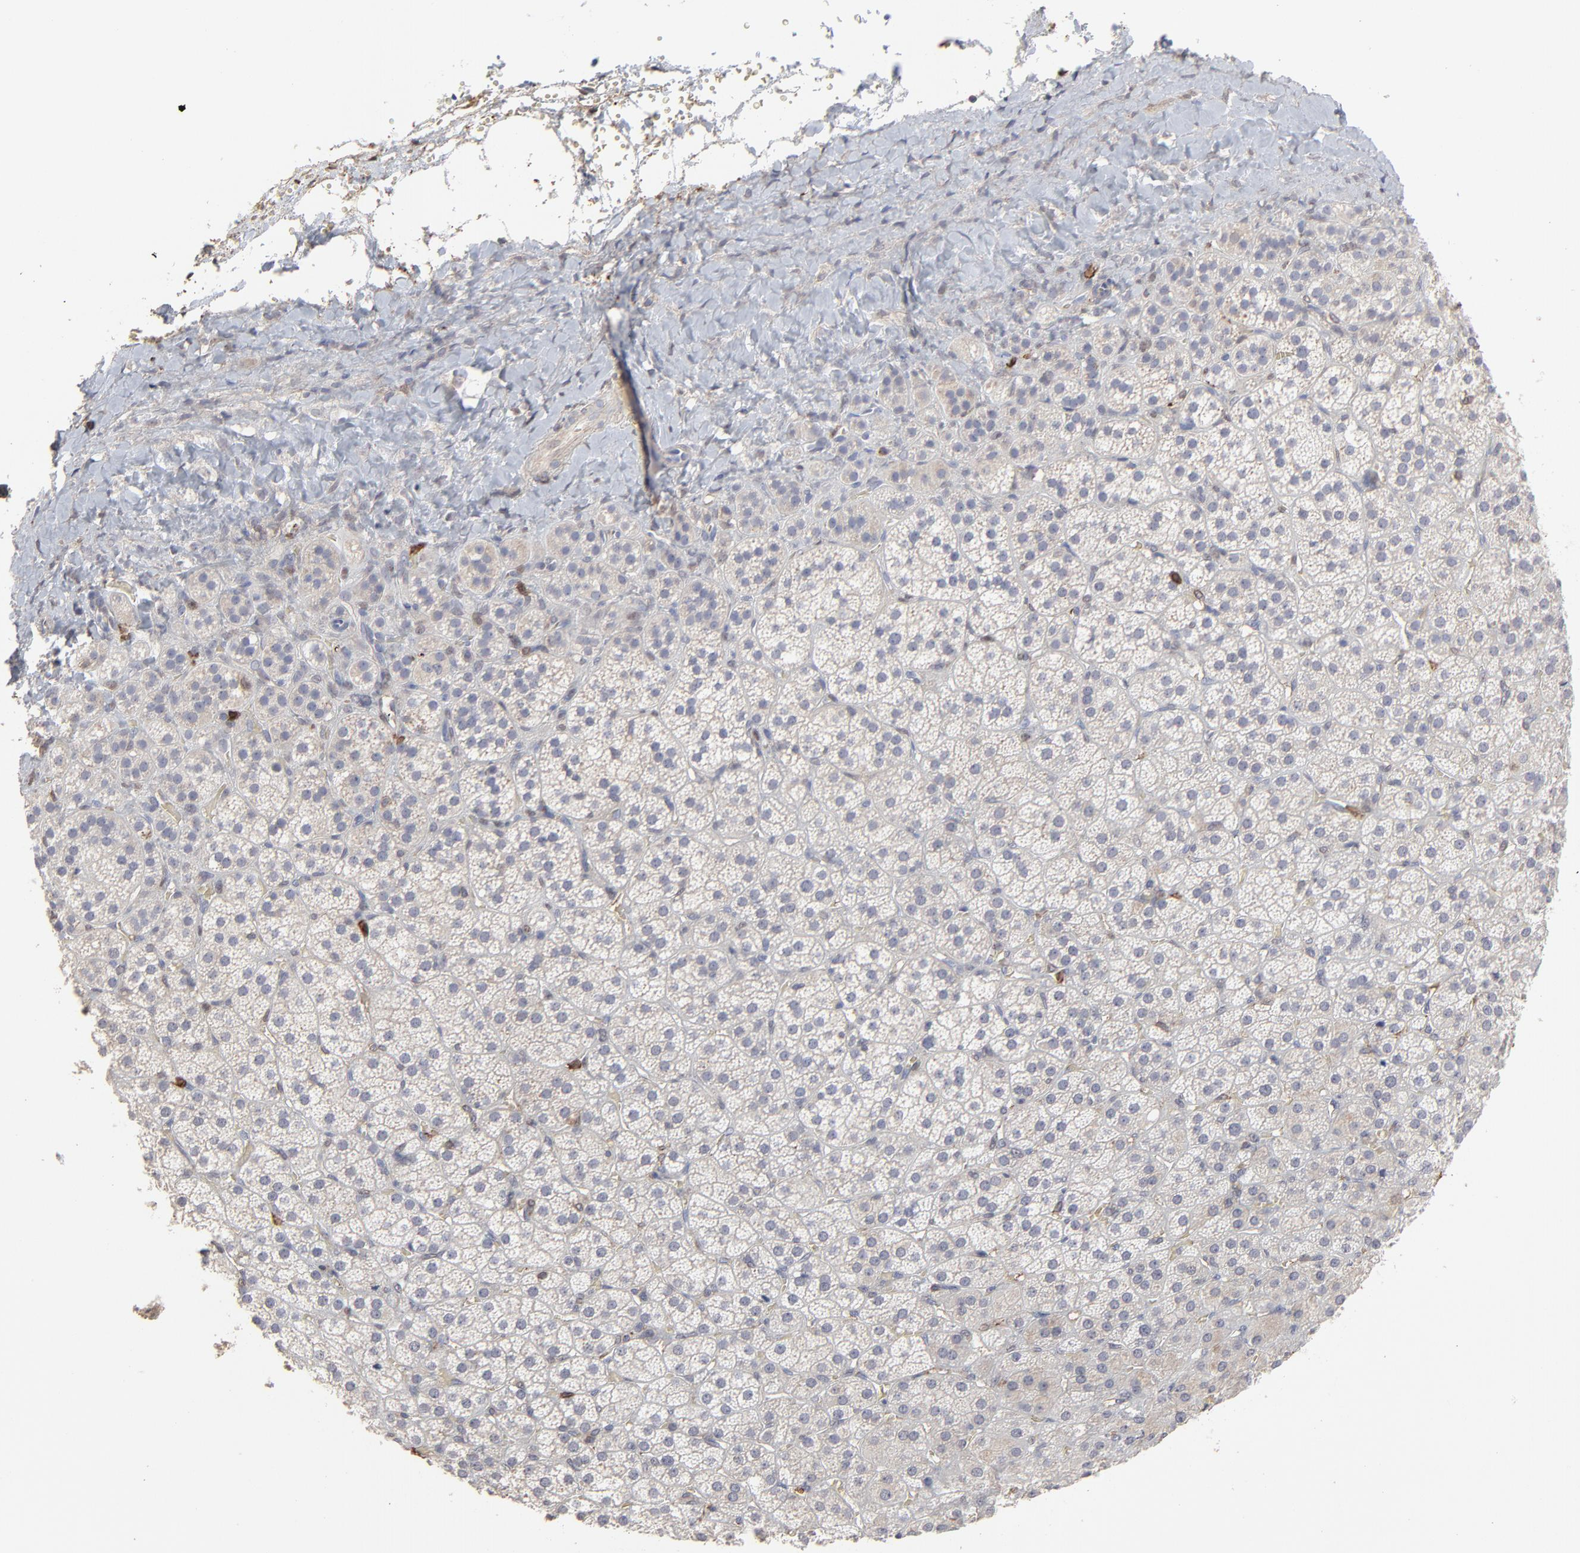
{"staining": {"intensity": "negative", "quantity": "none", "location": "none"}, "tissue": "adrenal gland", "cell_type": "Glandular cells", "image_type": "normal", "snomed": [{"axis": "morphology", "description": "Normal tissue, NOS"}, {"axis": "topography", "description": "Adrenal gland"}], "caption": "There is no significant staining in glandular cells of adrenal gland.", "gene": "SLC6A14", "patient": {"sex": "female", "age": 71}}